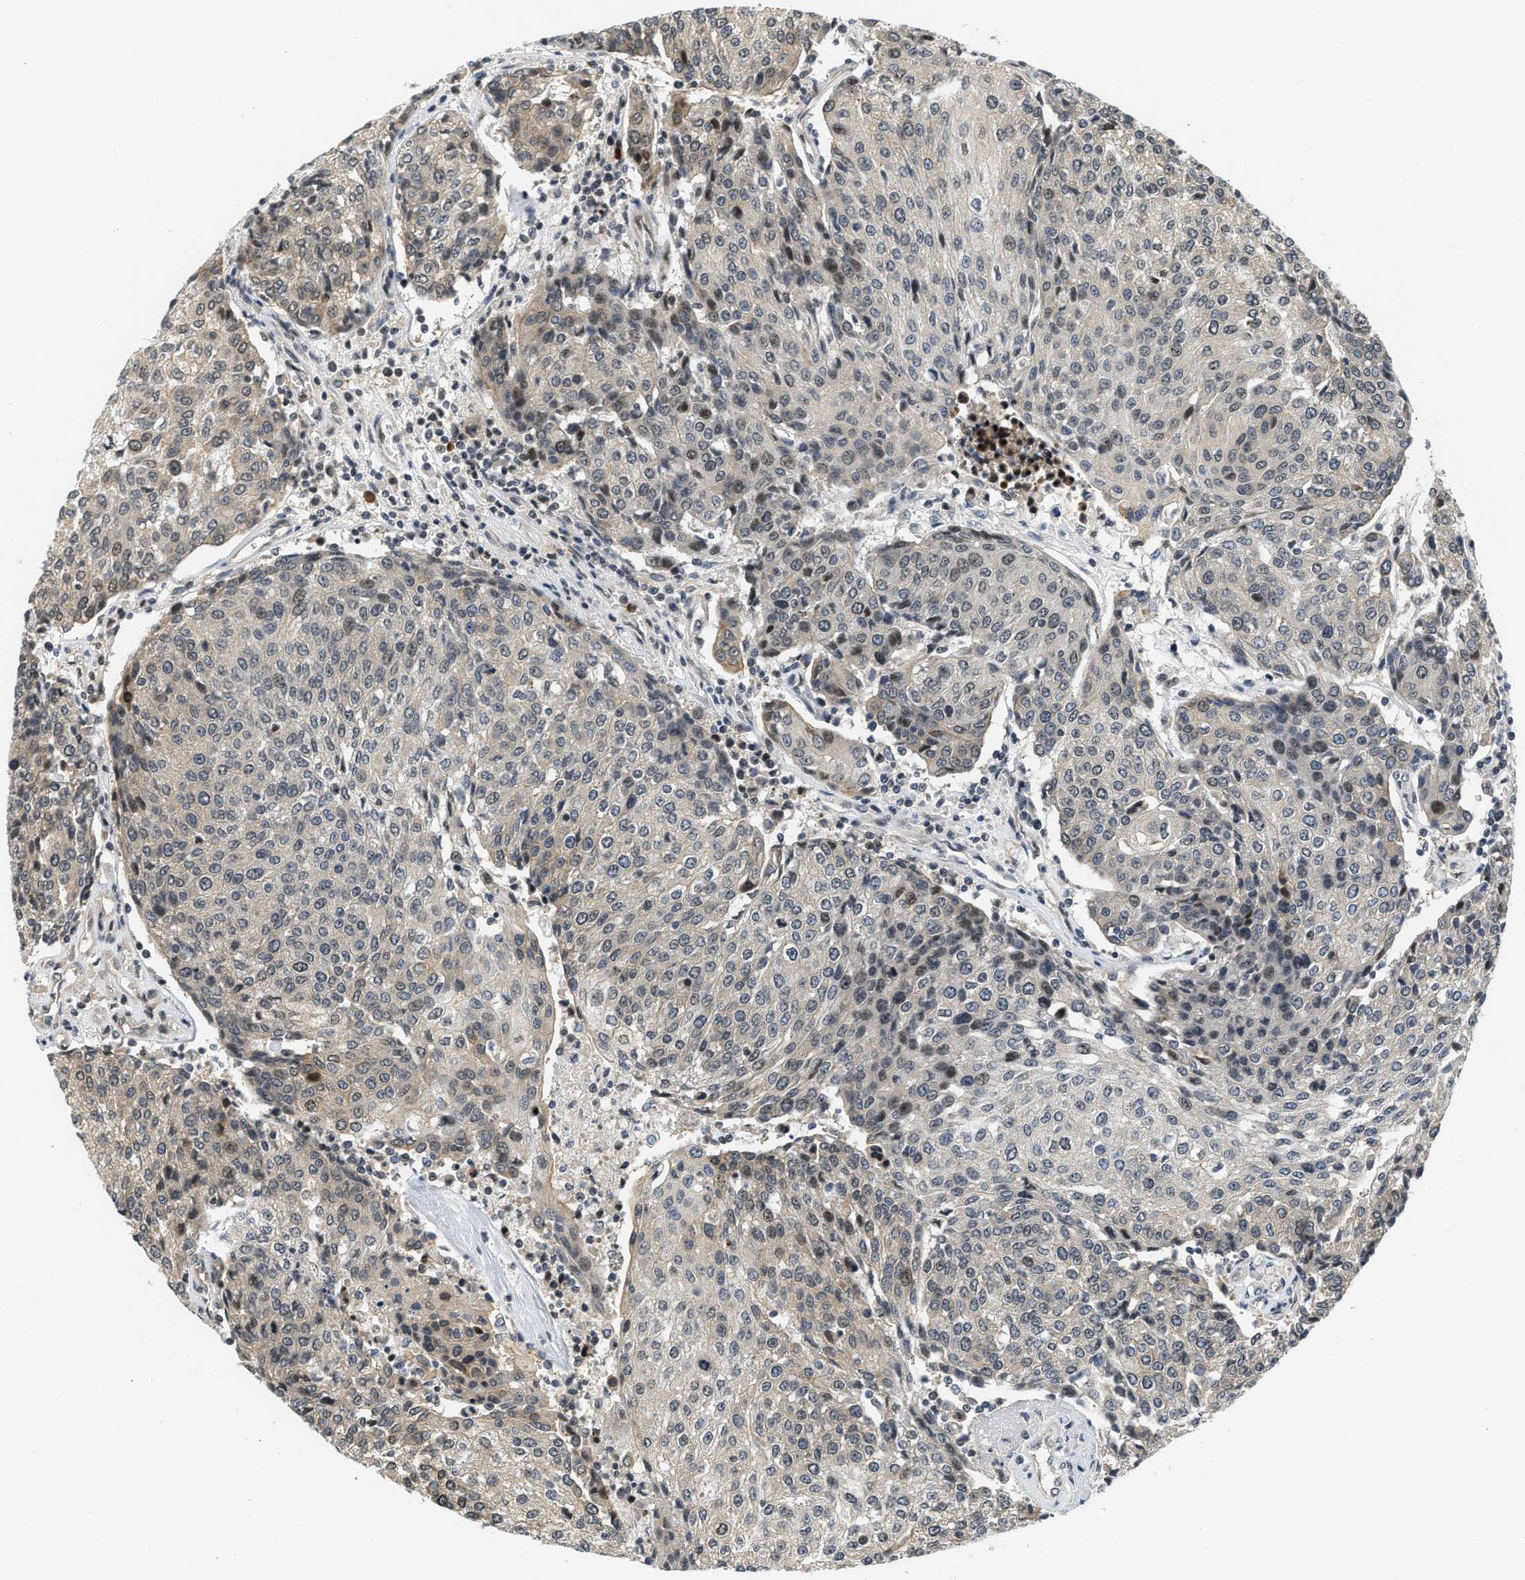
{"staining": {"intensity": "weak", "quantity": "<25%", "location": "cytoplasmic/membranous,nuclear"}, "tissue": "urothelial cancer", "cell_type": "Tumor cells", "image_type": "cancer", "snomed": [{"axis": "morphology", "description": "Urothelial carcinoma, High grade"}, {"axis": "topography", "description": "Urinary bladder"}], "caption": "An image of human urothelial cancer is negative for staining in tumor cells.", "gene": "KMT2A", "patient": {"sex": "female", "age": 85}}